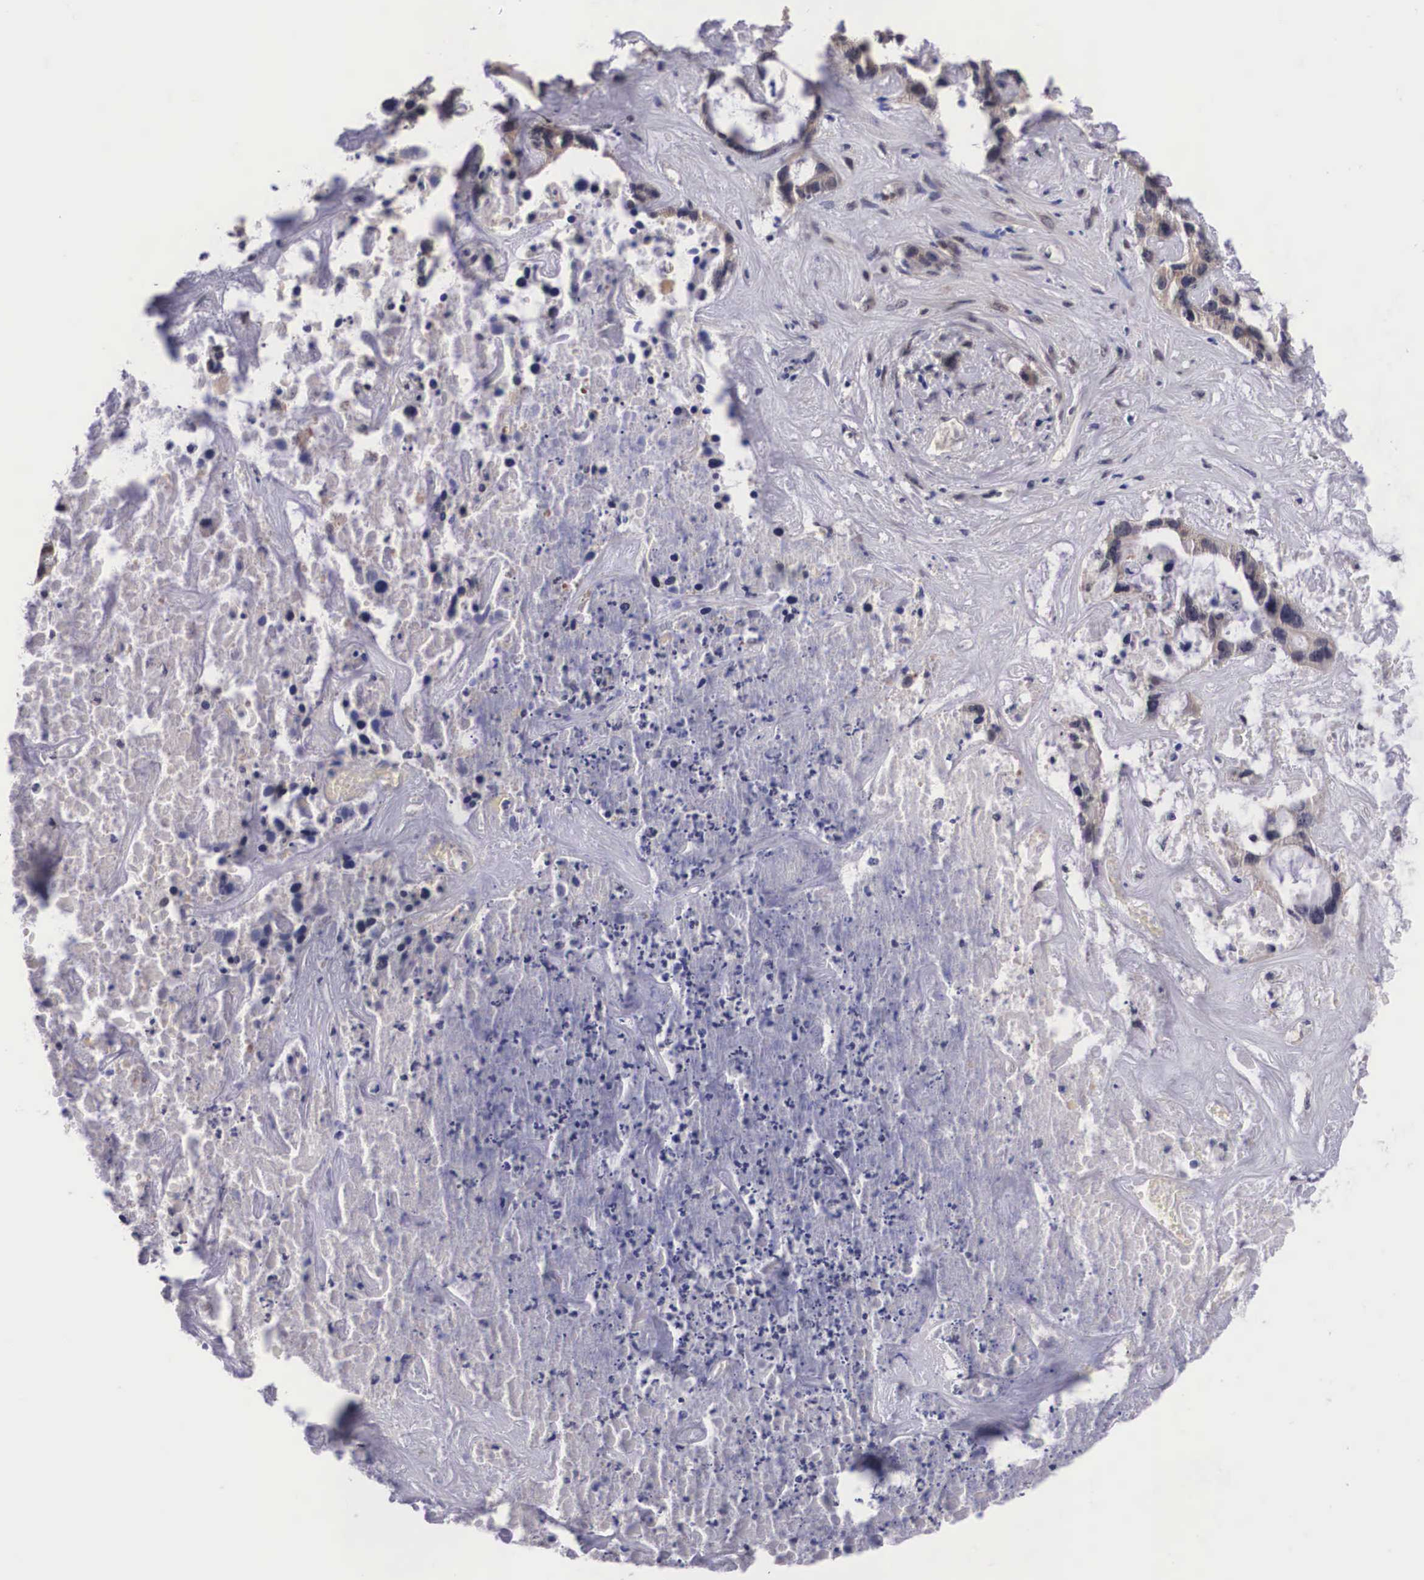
{"staining": {"intensity": "moderate", "quantity": ">75%", "location": "cytoplasmic/membranous"}, "tissue": "liver cancer", "cell_type": "Tumor cells", "image_type": "cancer", "snomed": [{"axis": "morphology", "description": "Cholangiocarcinoma"}, {"axis": "topography", "description": "Liver"}], "caption": "Immunohistochemical staining of human liver cancer displays moderate cytoplasmic/membranous protein positivity in approximately >75% of tumor cells. Nuclei are stained in blue.", "gene": "OTX2", "patient": {"sex": "female", "age": 65}}